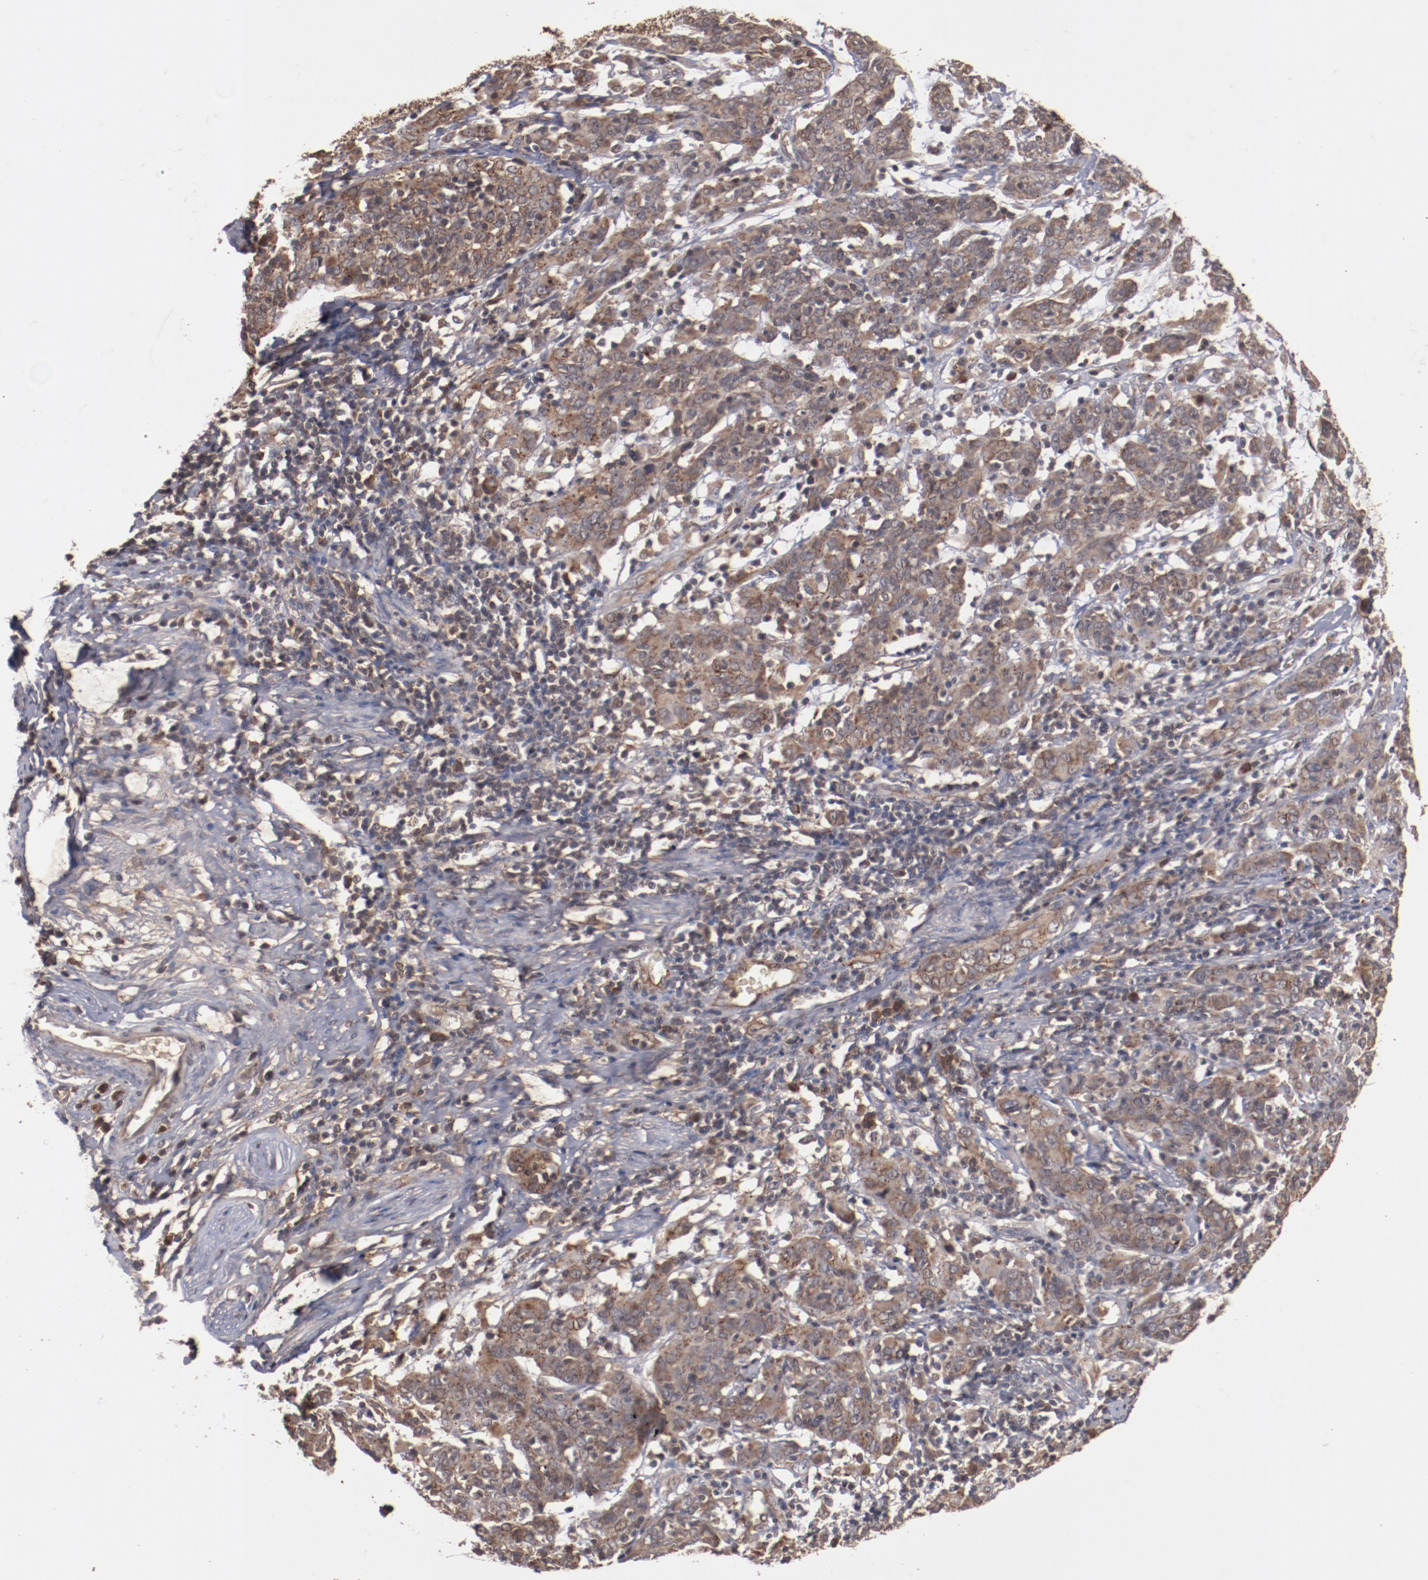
{"staining": {"intensity": "moderate", "quantity": ">75%", "location": "cytoplasmic/membranous"}, "tissue": "cervical cancer", "cell_type": "Tumor cells", "image_type": "cancer", "snomed": [{"axis": "morphology", "description": "Normal tissue, NOS"}, {"axis": "morphology", "description": "Squamous cell carcinoma, NOS"}, {"axis": "topography", "description": "Cervix"}], "caption": "High-power microscopy captured an immunohistochemistry (IHC) image of cervical squamous cell carcinoma, revealing moderate cytoplasmic/membranous staining in approximately >75% of tumor cells.", "gene": "TENM1", "patient": {"sex": "female", "age": 67}}